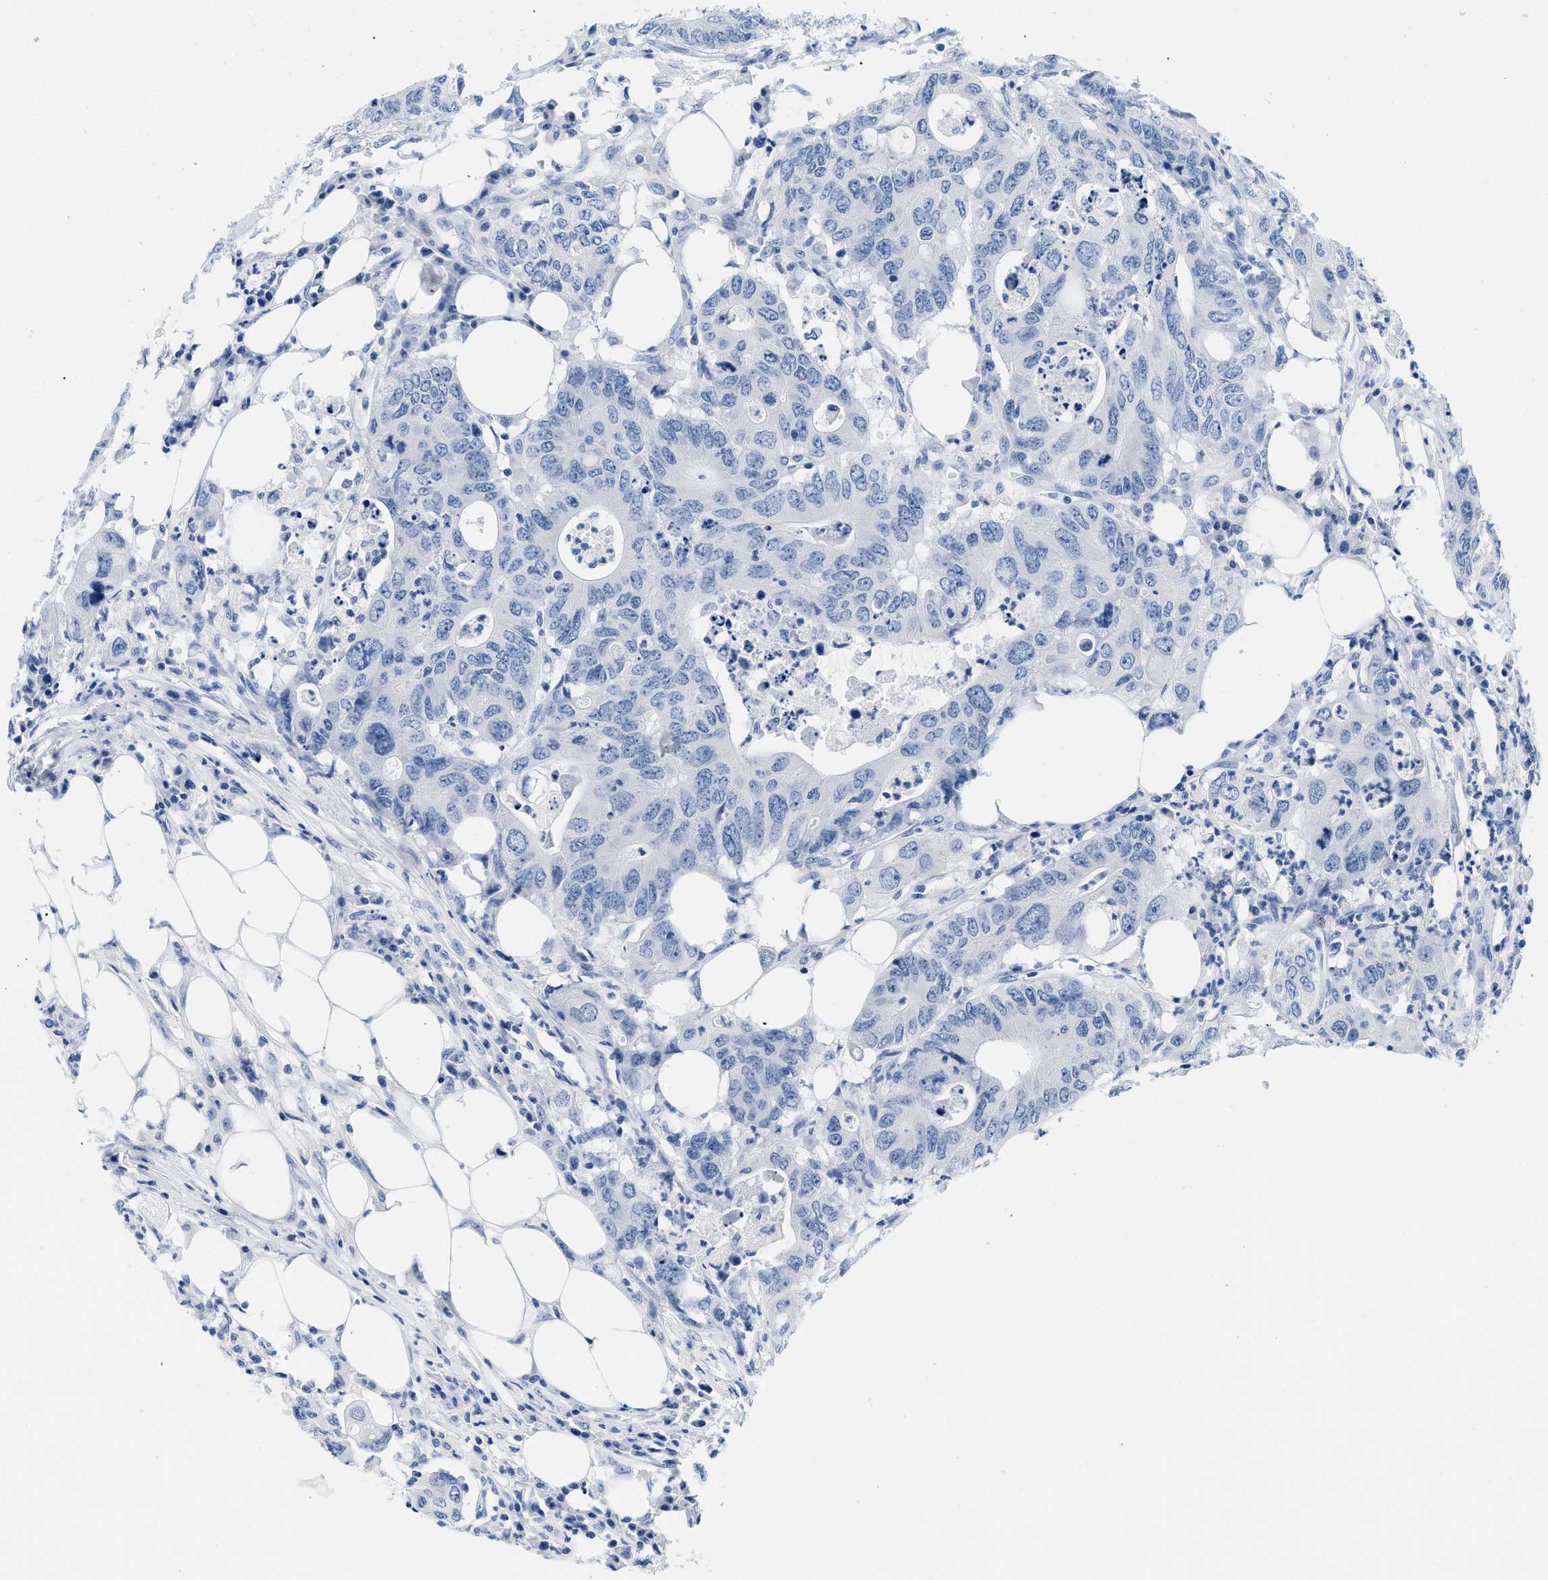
{"staining": {"intensity": "negative", "quantity": "none", "location": "none"}, "tissue": "colorectal cancer", "cell_type": "Tumor cells", "image_type": "cancer", "snomed": [{"axis": "morphology", "description": "Adenocarcinoma, NOS"}, {"axis": "topography", "description": "Colon"}], "caption": "IHC photomicrograph of human colorectal adenocarcinoma stained for a protein (brown), which exhibits no staining in tumor cells.", "gene": "GSN", "patient": {"sex": "male", "age": 71}}